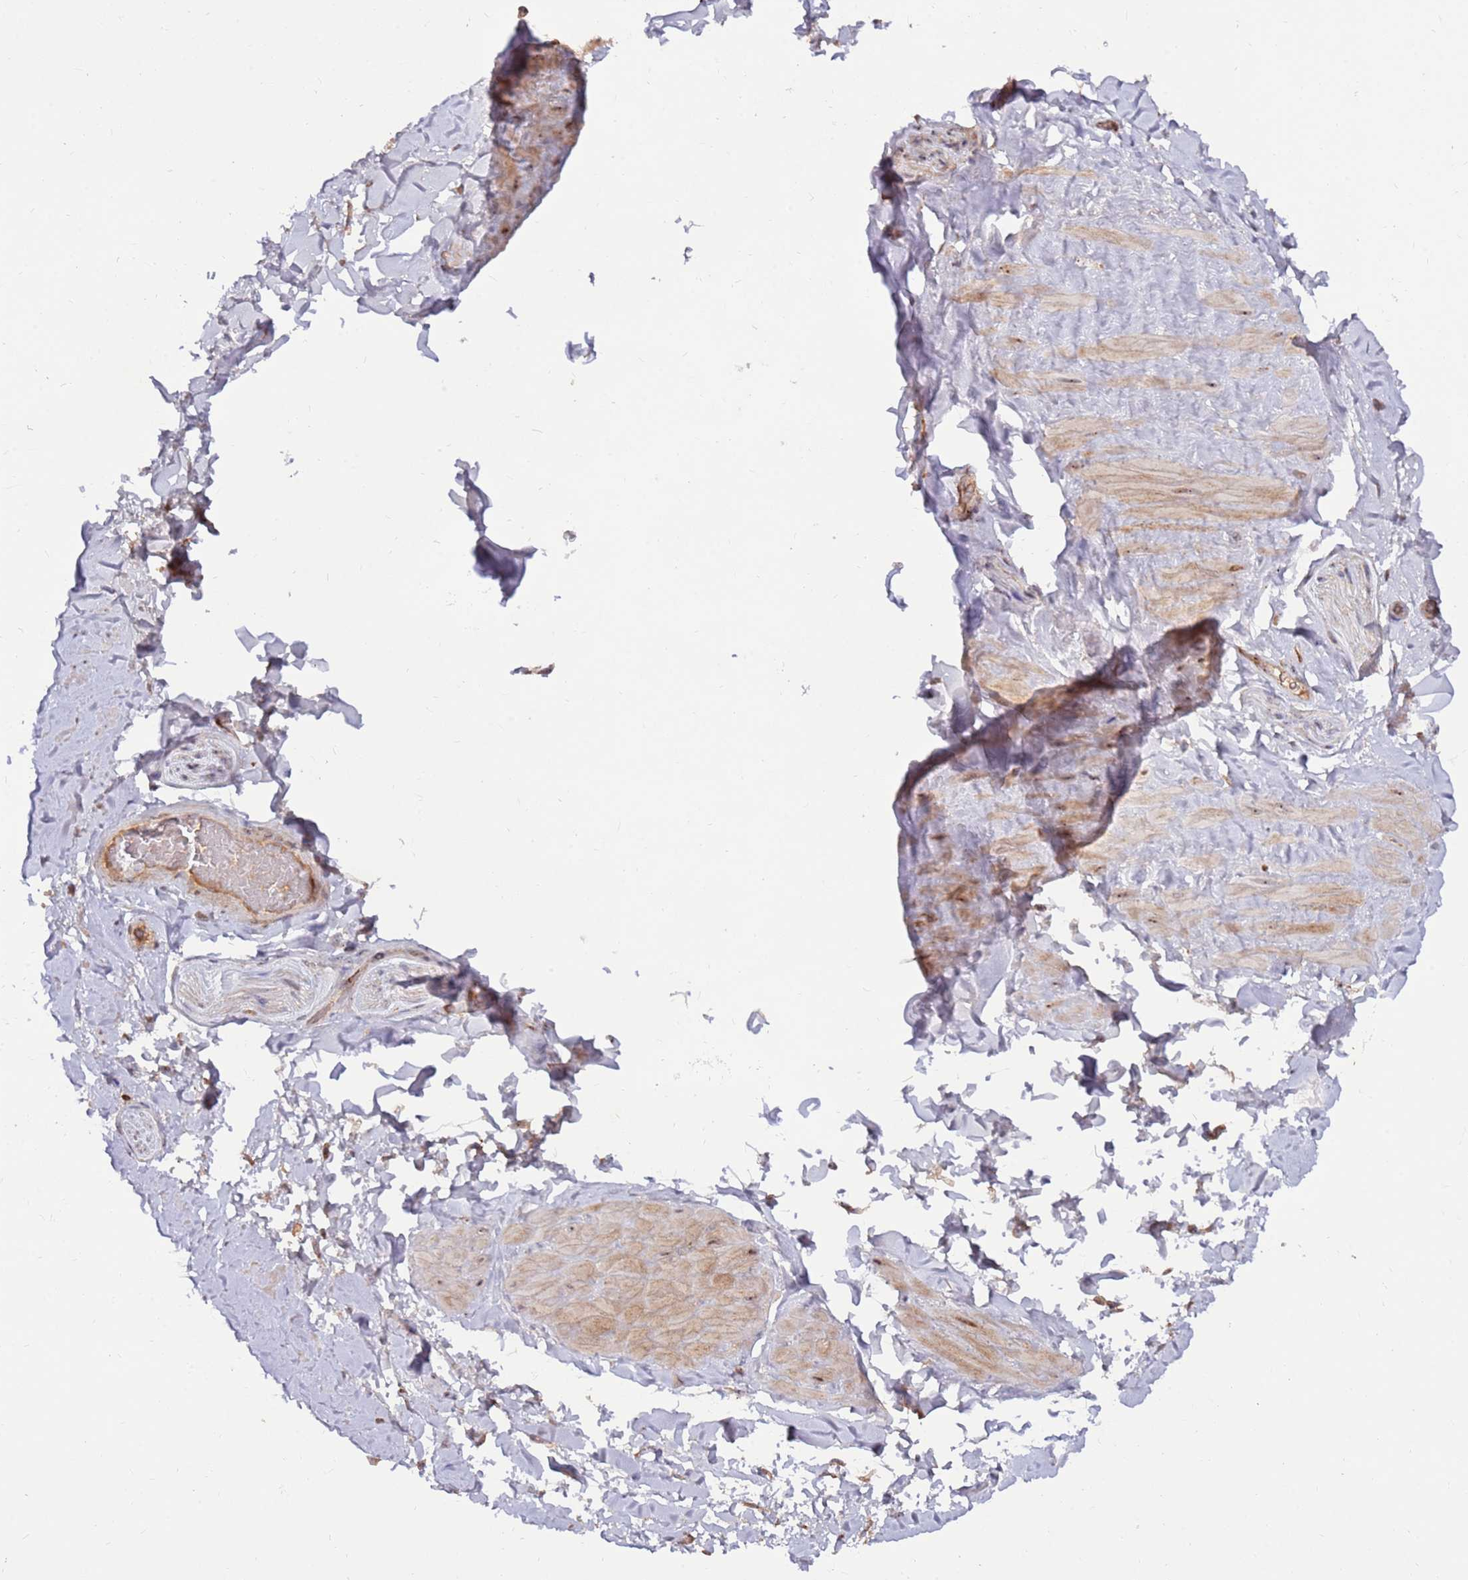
{"staining": {"intensity": "moderate", "quantity": ">75%", "location": "cytoplasmic/membranous,nuclear"}, "tissue": "adipose tissue", "cell_type": "Adipocytes", "image_type": "normal", "snomed": [{"axis": "morphology", "description": "Normal tissue, NOS"}, {"axis": "topography", "description": "Soft tissue"}, {"axis": "topography", "description": "Vascular tissue"}], "caption": "DAB (3,3'-diaminobenzidine) immunohistochemical staining of benign adipose tissue exhibits moderate cytoplasmic/membranous,nuclear protein staining in about >75% of adipocytes.", "gene": "KIF25", "patient": {"sex": "male", "age": 41}}